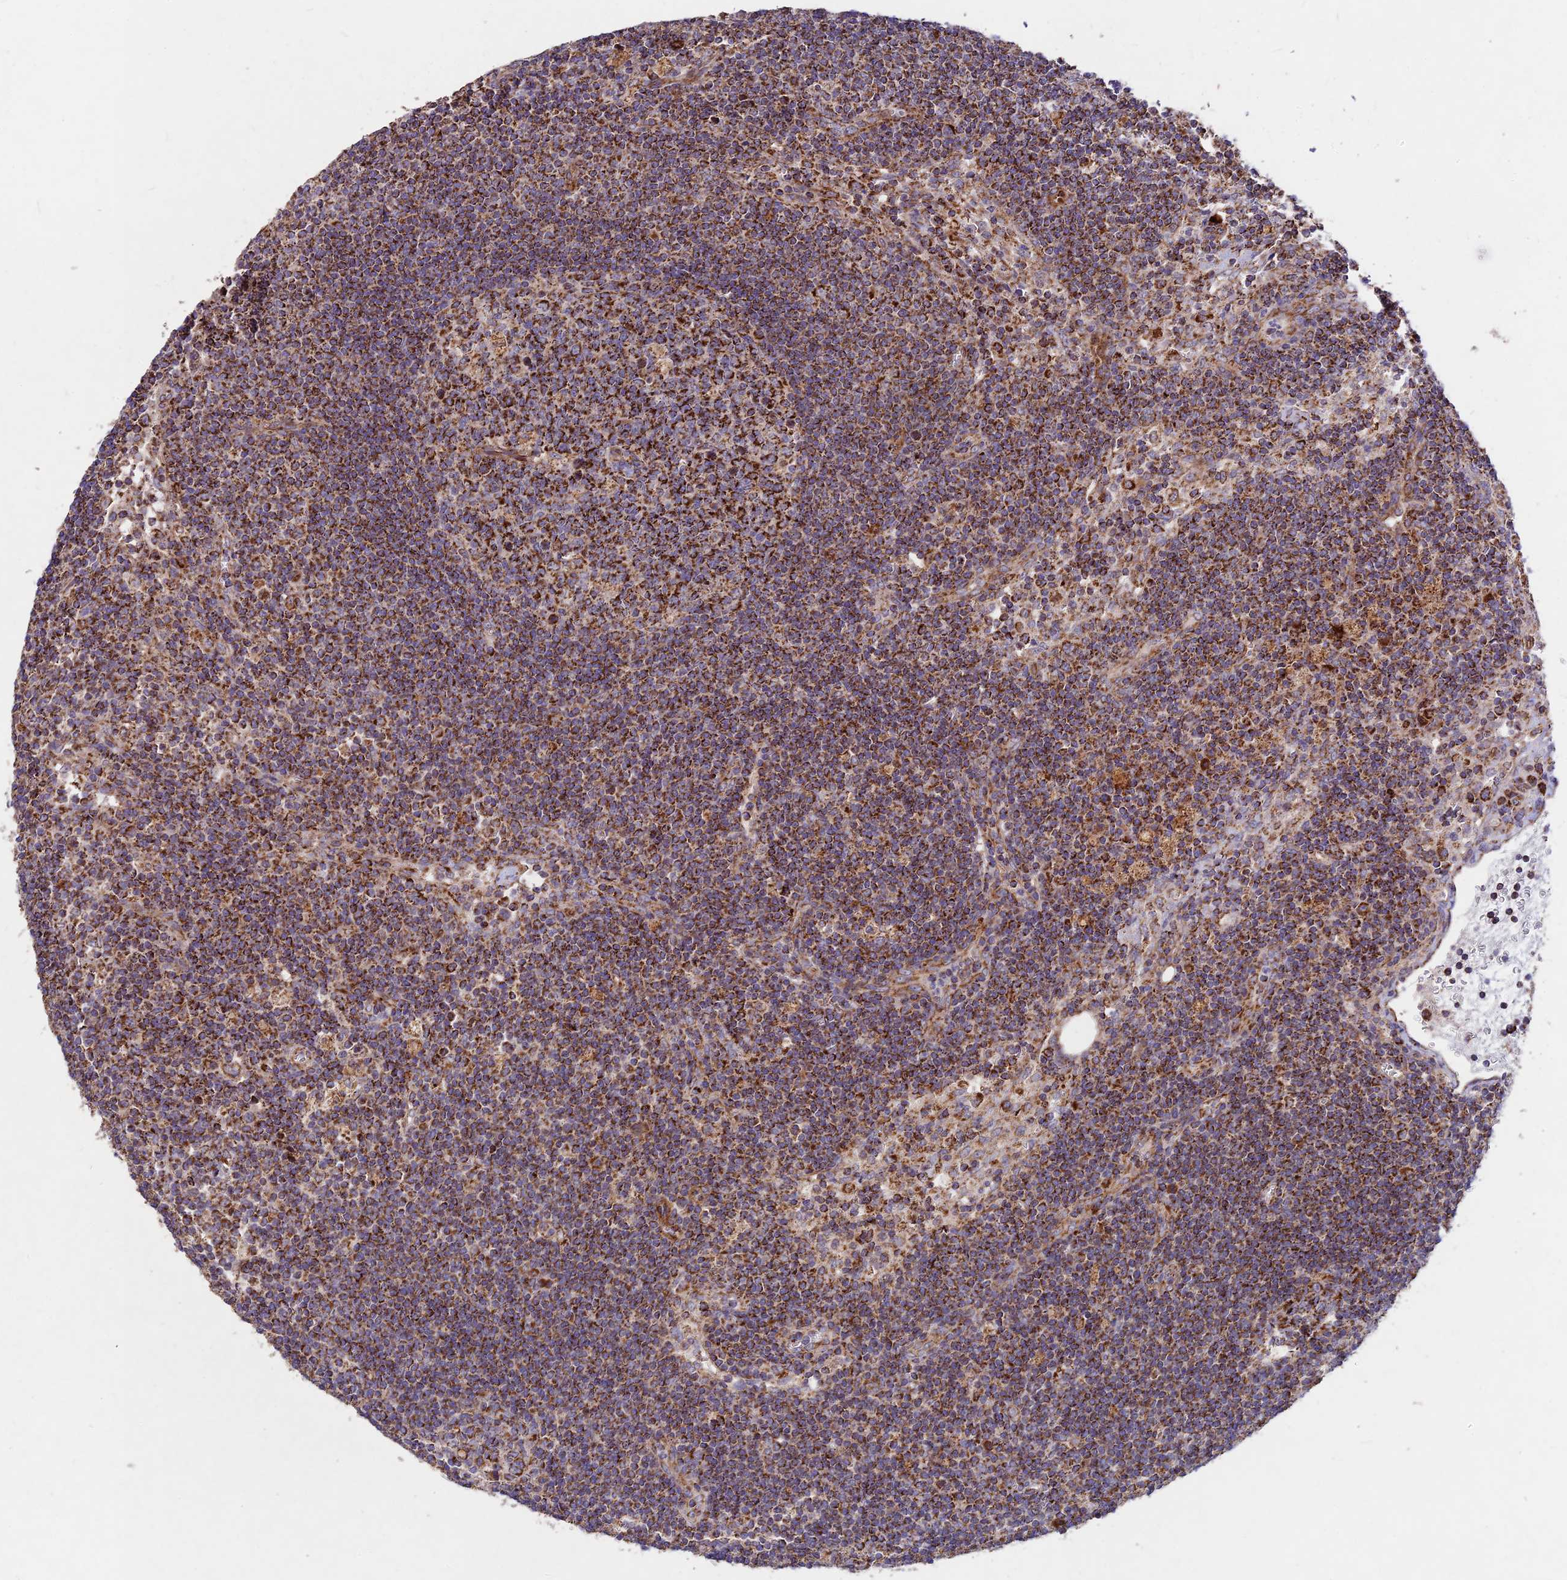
{"staining": {"intensity": "strong", "quantity": ">75%", "location": "cytoplasmic/membranous"}, "tissue": "lymph node", "cell_type": "Germinal center cells", "image_type": "normal", "snomed": [{"axis": "morphology", "description": "Normal tissue, NOS"}, {"axis": "topography", "description": "Lymph node"}], "caption": "Benign lymph node demonstrates strong cytoplasmic/membranous positivity in about >75% of germinal center cells (brown staining indicates protein expression, while blue staining denotes nuclei)..", "gene": "KHDC3L", "patient": {"sex": "male", "age": 58}}